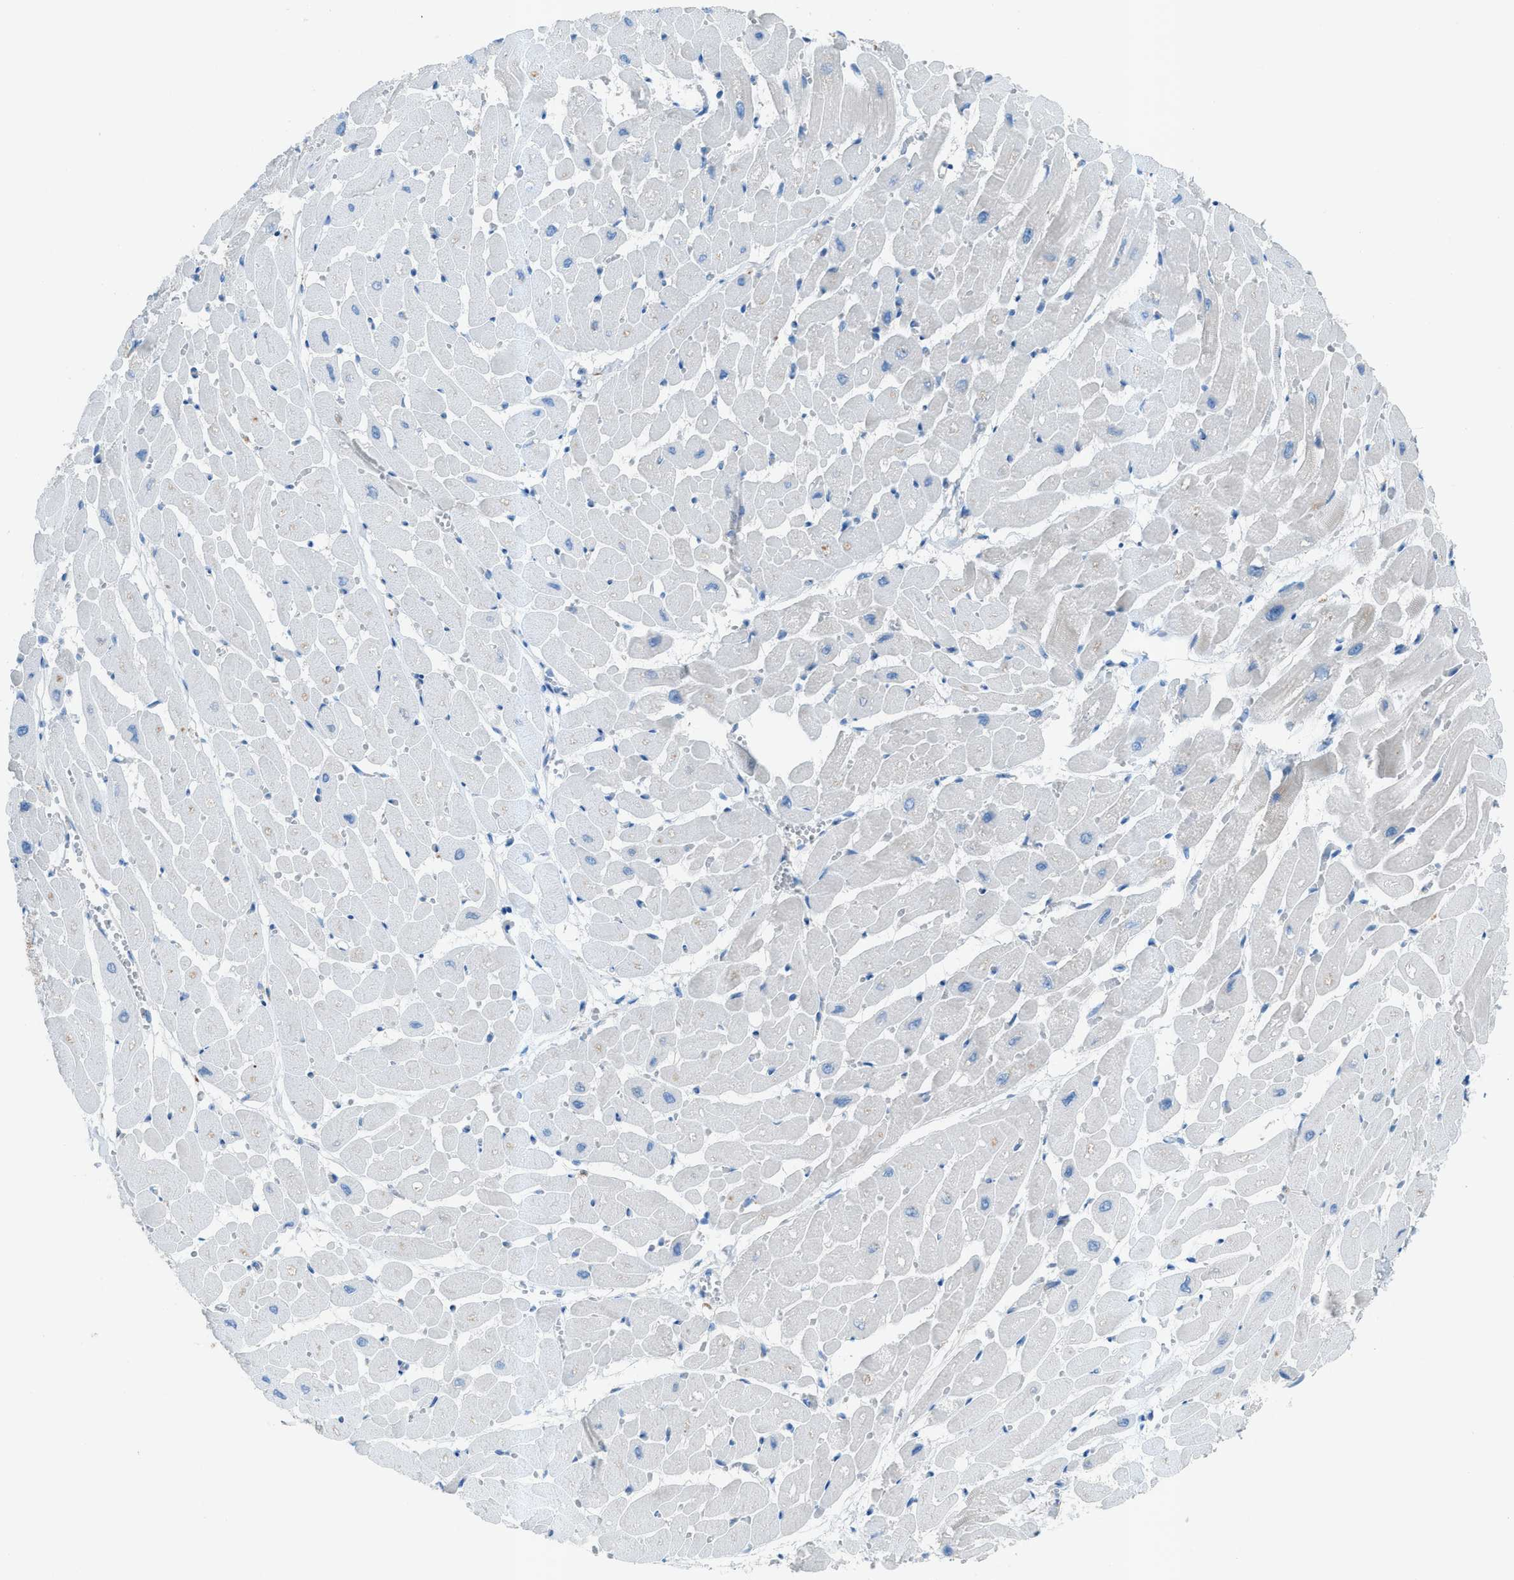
{"staining": {"intensity": "weak", "quantity": "<25%", "location": "cytoplasmic/membranous"}, "tissue": "heart muscle", "cell_type": "Cardiomyocytes", "image_type": "normal", "snomed": [{"axis": "morphology", "description": "Normal tissue, NOS"}, {"axis": "topography", "description": "Heart"}], "caption": "High magnification brightfield microscopy of benign heart muscle stained with DAB (brown) and counterstained with hematoxylin (blue): cardiomyocytes show no significant expression. The staining is performed using DAB brown chromogen with nuclei counter-stained in using hematoxylin.", "gene": "C5AR2", "patient": {"sex": "male", "age": 45}}